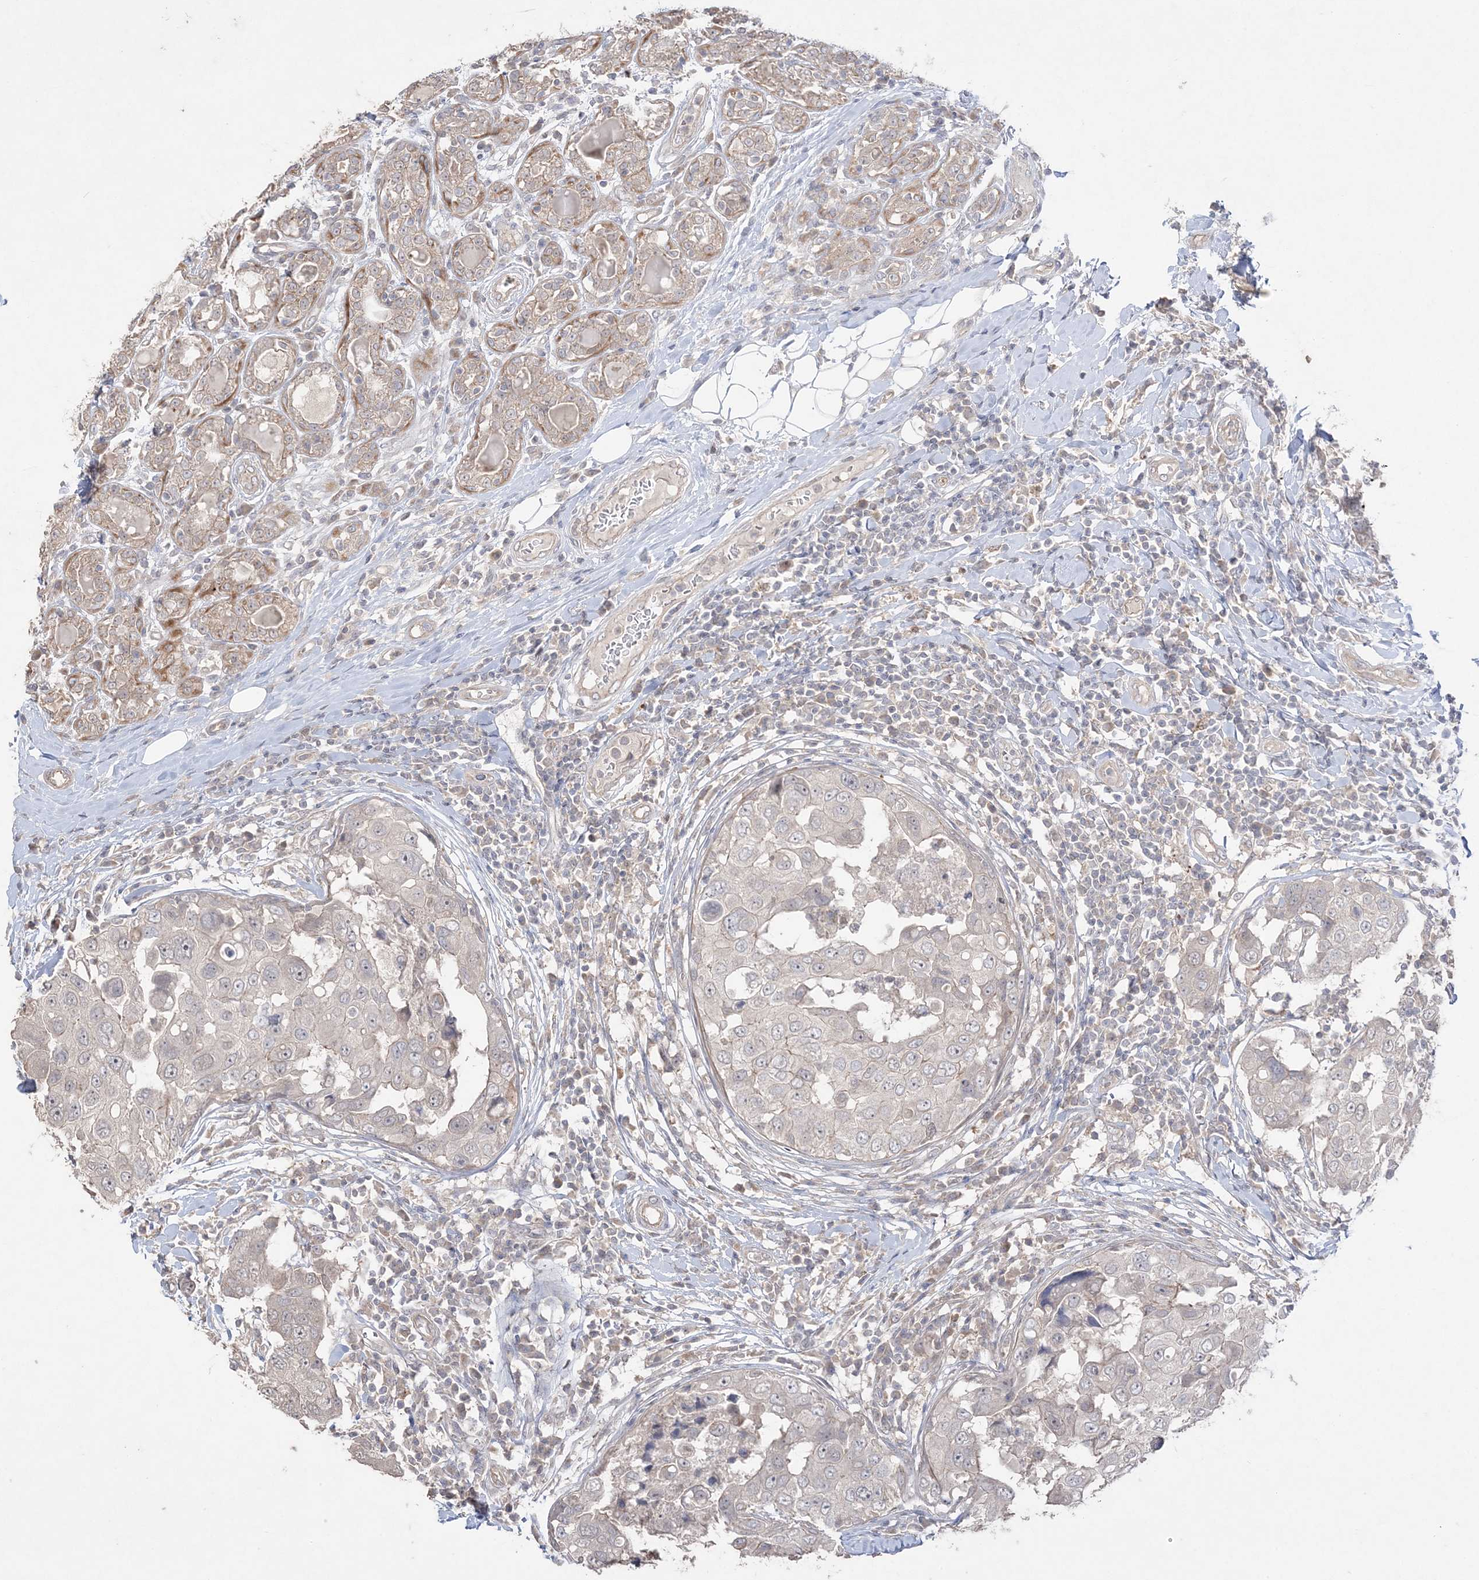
{"staining": {"intensity": "negative", "quantity": "none", "location": "none"}, "tissue": "breast cancer", "cell_type": "Tumor cells", "image_type": "cancer", "snomed": [{"axis": "morphology", "description": "Duct carcinoma"}, {"axis": "topography", "description": "Breast"}], "caption": "Tumor cells are negative for protein expression in human breast cancer (intraductal carcinoma).", "gene": "SH3BP4", "patient": {"sex": "female", "age": 27}}